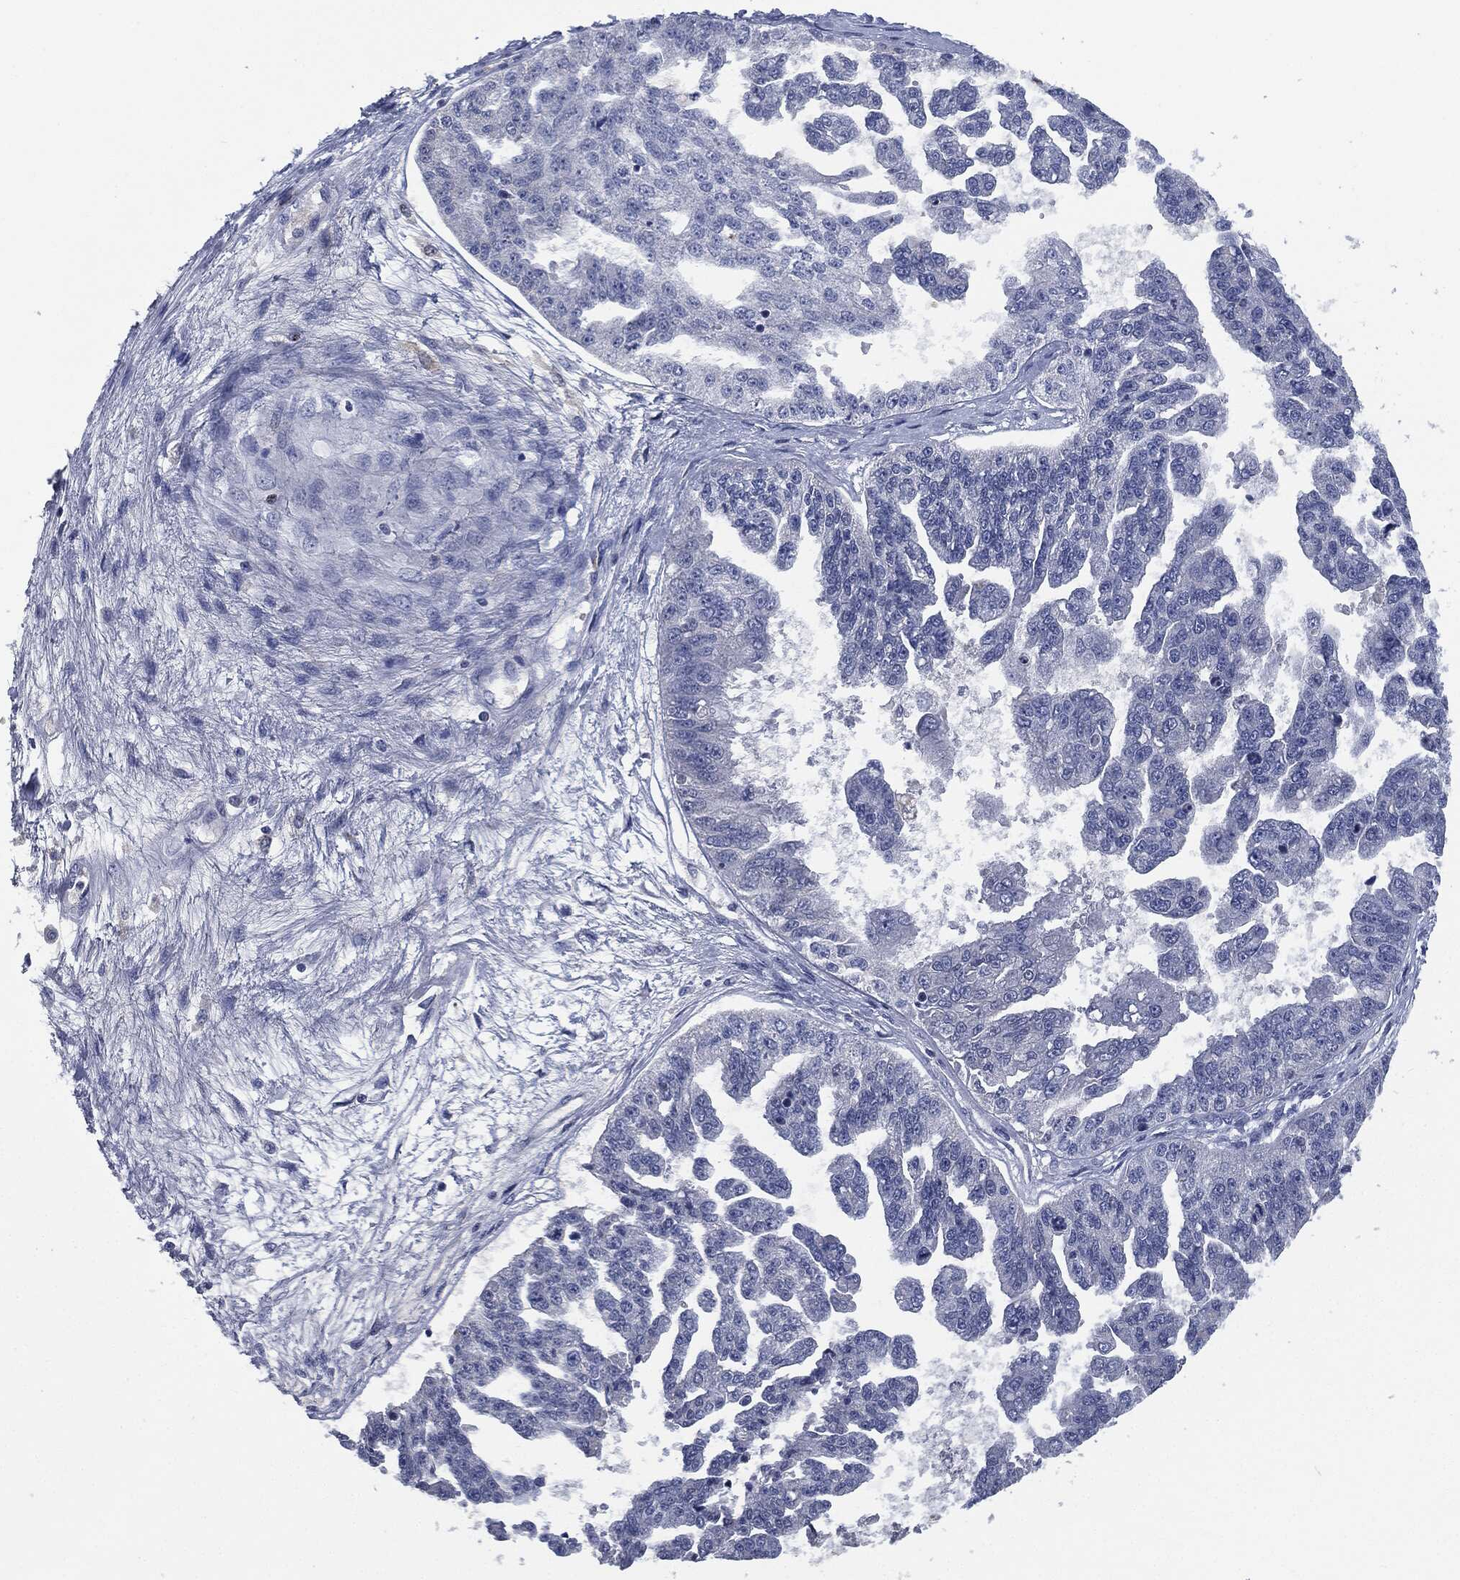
{"staining": {"intensity": "negative", "quantity": "none", "location": "none"}, "tissue": "ovarian cancer", "cell_type": "Tumor cells", "image_type": "cancer", "snomed": [{"axis": "morphology", "description": "Cystadenocarcinoma, serous, NOS"}, {"axis": "topography", "description": "Ovary"}], "caption": "This is an immunohistochemistry histopathology image of ovarian cancer (serous cystadenocarcinoma). There is no staining in tumor cells.", "gene": "SIGLEC9", "patient": {"sex": "female", "age": 58}}